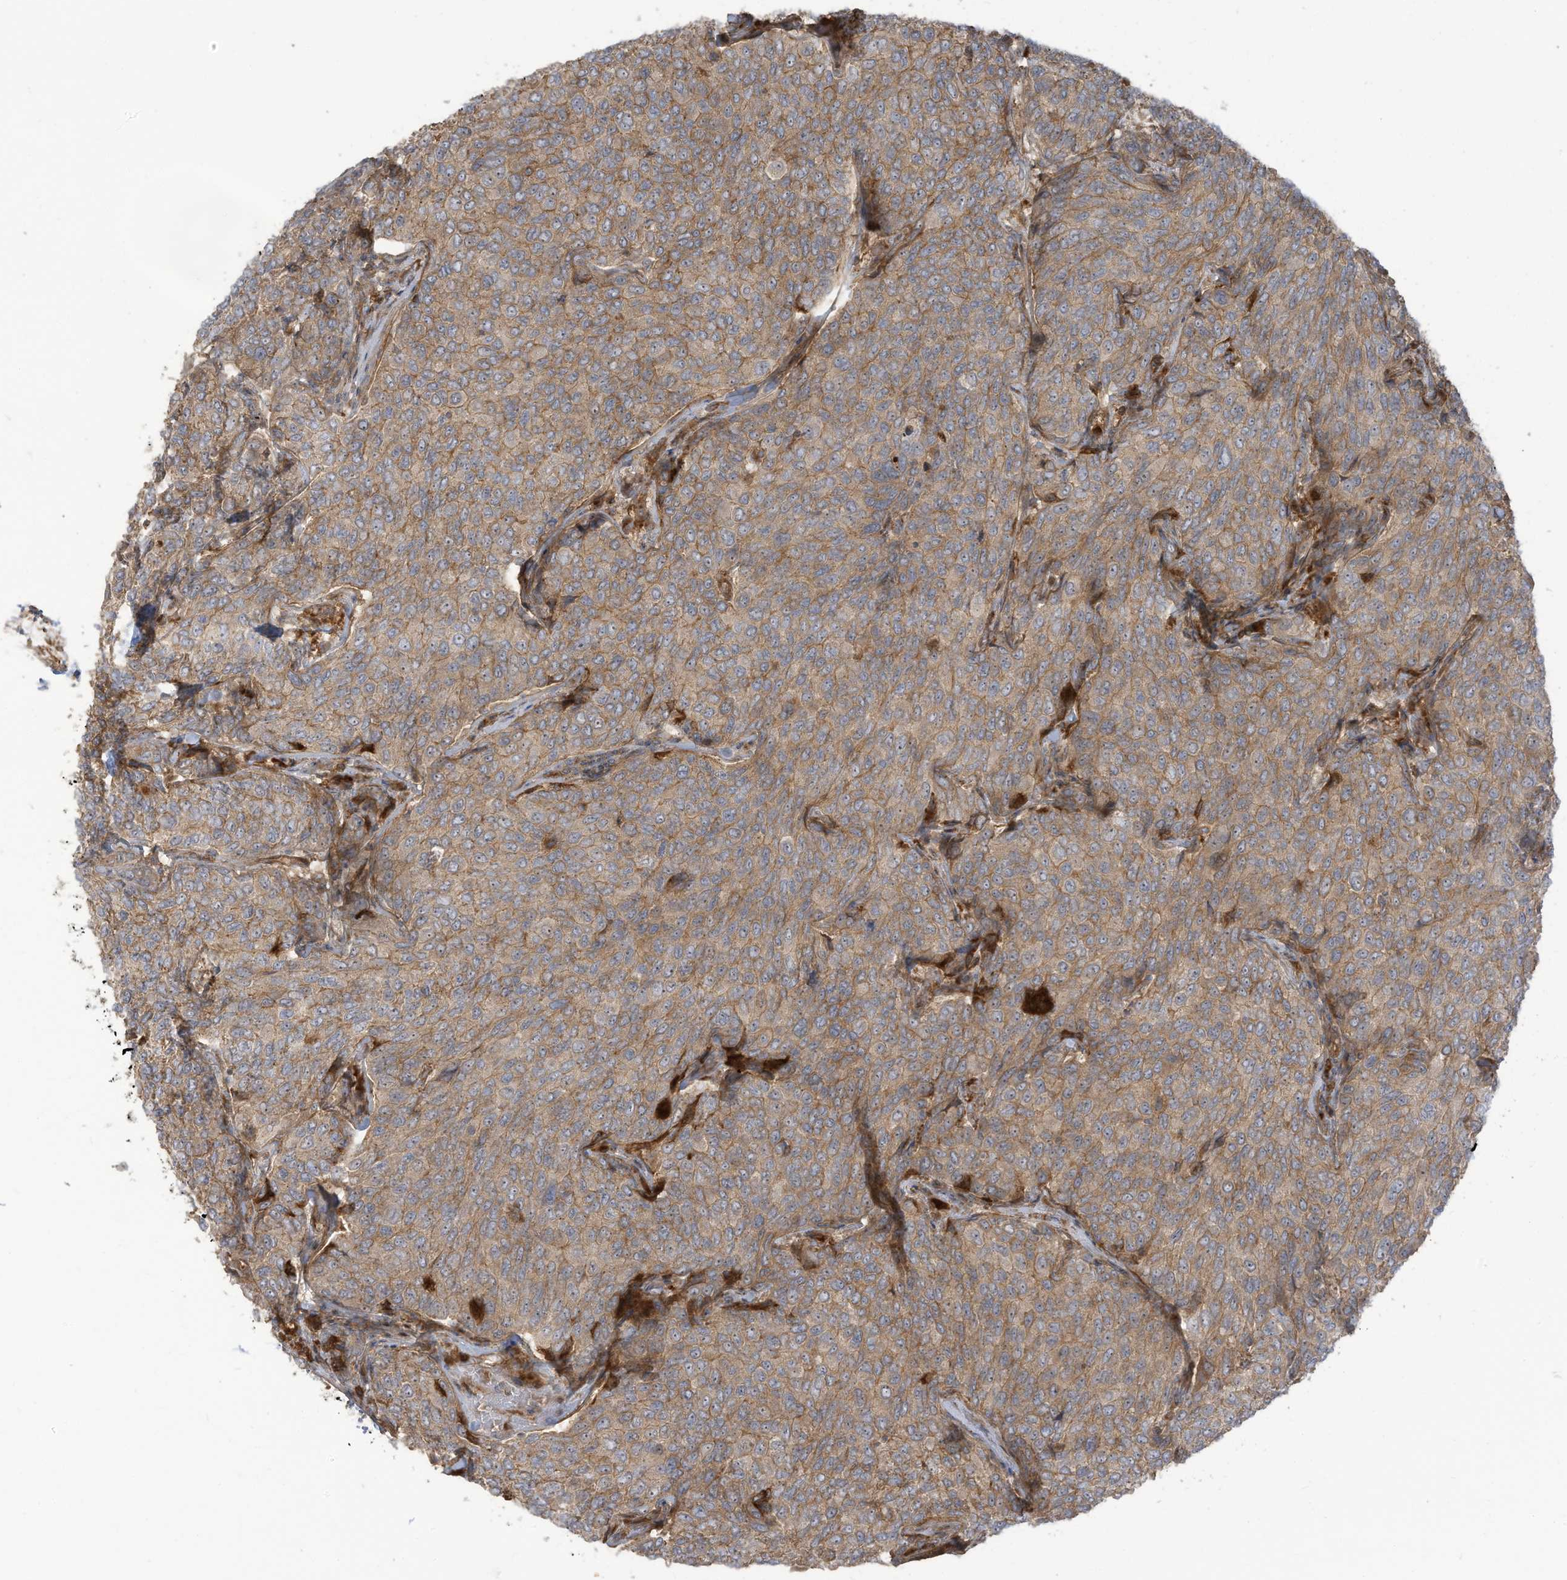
{"staining": {"intensity": "moderate", "quantity": ">75%", "location": "cytoplasmic/membranous"}, "tissue": "breast cancer", "cell_type": "Tumor cells", "image_type": "cancer", "snomed": [{"axis": "morphology", "description": "Duct carcinoma"}, {"axis": "topography", "description": "Breast"}], "caption": "A micrograph of breast cancer (intraductal carcinoma) stained for a protein displays moderate cytoplasmic/membranous brown staining in tumor cells. (IHC, brightfield microscopy, high magnification).", "gene": "ENTR1", "patient": {"sex": "female", "age": 55}}